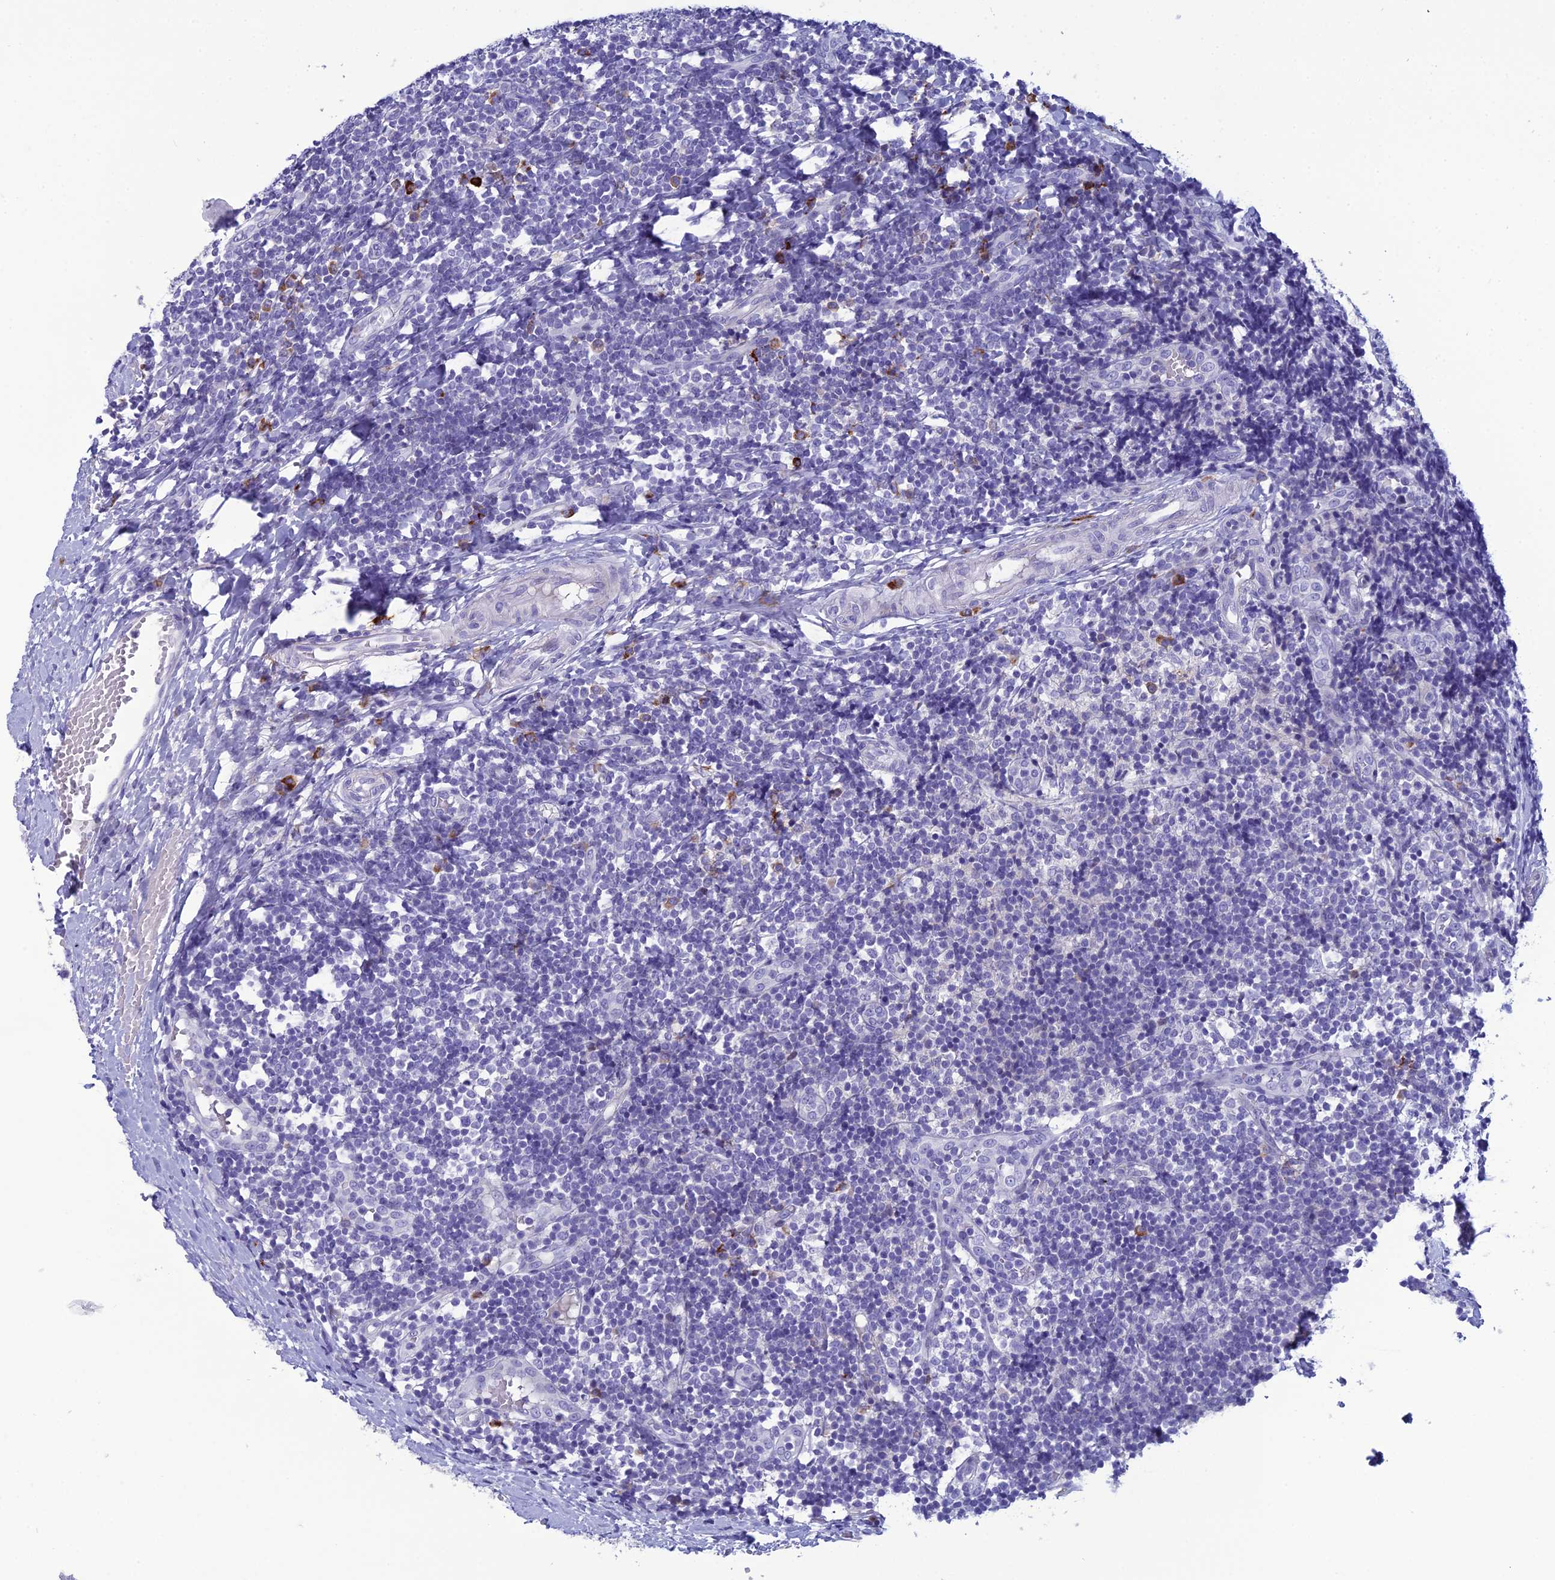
{"staining": {"intensity": "negative", "quantity": "none", "location": "none"}, "tissue": "tonsil", "cell_type": "Germinal center cells", "image_type": "normal", "snomed": [{"axis": "morphology", "description": "Normal tissue, NOS"}, {"axis": "topography", "description": "Tonsil"}], "caption": "Human tonsil stained for a protein using IHC demonstrates no staining in germinal center cells.", "gene": "CRB2", "patient": {"sex": "female", "age": 19}}